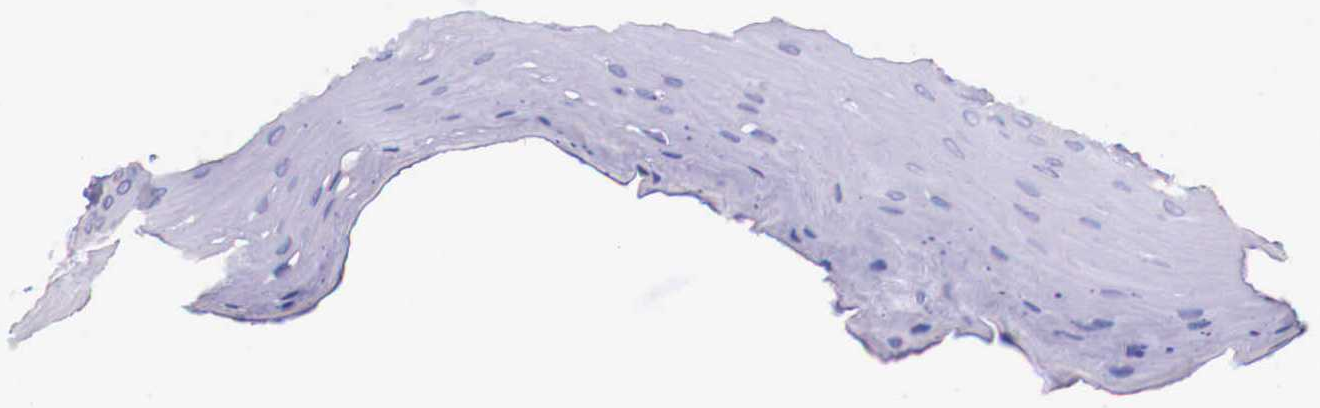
{"staining": {"intensity": "negative", "quantity": "none", "location": "none"}, "tissue": "oral mucosa", "cell_type": "Squamous epithelial cells", "image_type": "normal", "snomed": [{"axis": "morphology", "description": "Normal tissue, NOS"}, {"axis": "topography", "description": "Oral tissue"}], "caption": "The IHC histopathology image has no significant expression in squamous epithelial cells of oral mucosa.", "gene": "GRIPAP1", "patient": {"sex": "male", "age": 14}}